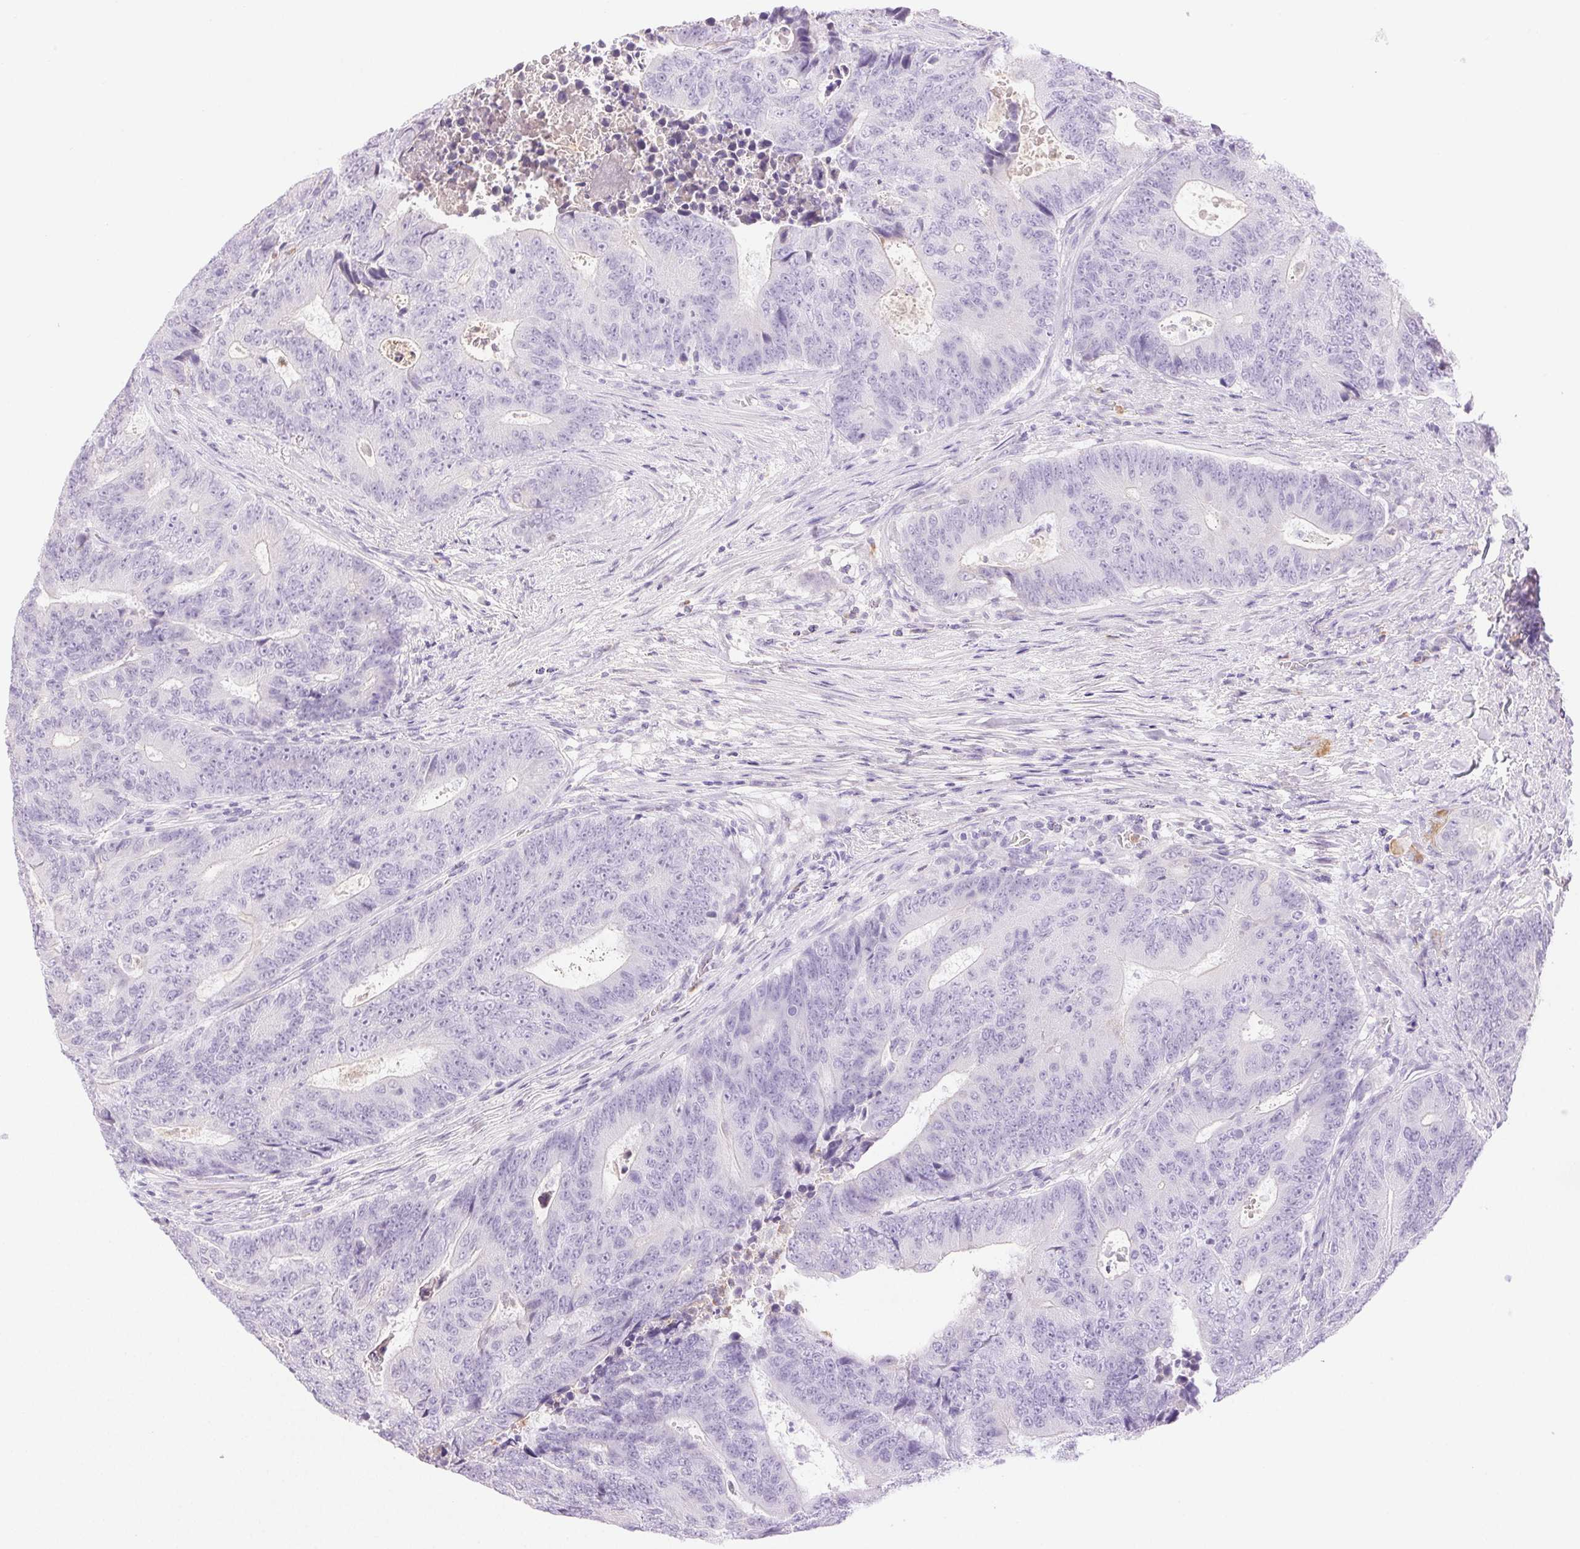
{"staining": {"intensity": "negative", "quantity": "none", "location": "none"}, "tissue": "colorectal cancer", "cell_type": "Tumor cells", "image_type": "cancer", "snomed": [{"axis": "morphology", "description": "Adenocarcinoma, NOS"}, {"axis": "topography", "description": "Colon"}], "caption": "DAB (3,3'-diaminobenzidine) immunohistochemical staining of colorectal cancer displays no significant expression in tumor cells. The staining was performed using DAB to visualize the protein expression in brown, while the nuclei were stained in blue with hematoxylin (Magnification: 20x).", "gene": "EMX2", "patient": {"sex": "female", "age": 48}}